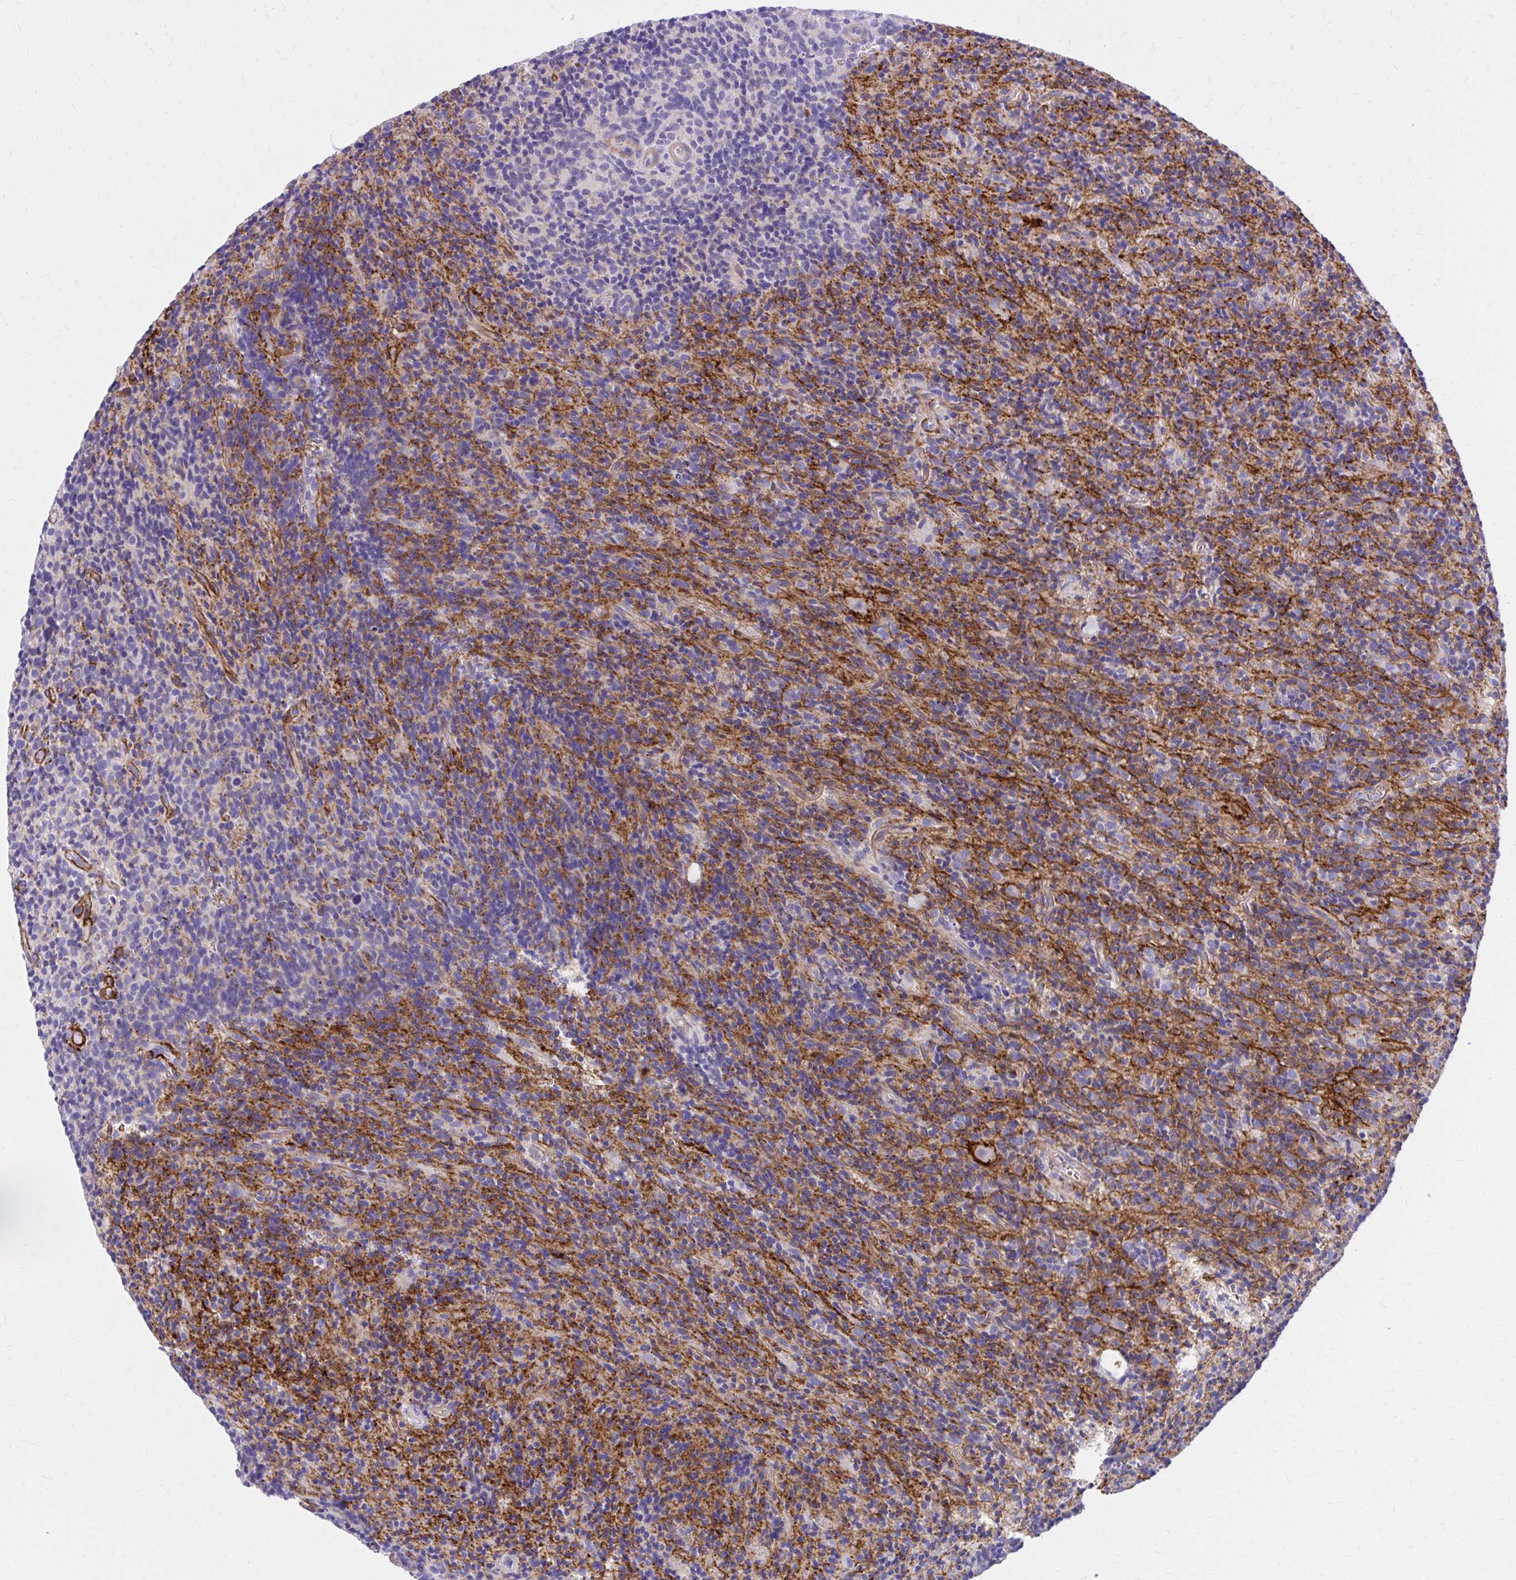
{"staining": {"intensity": "negative", "quantity": "none", "location": "none"}, "tissue": "glioma", "cell_type": "Tumor cells", "image_type": "cancer", "snomed": [{"axis": "morphology", "description": "Glioma, malignant, High grade"}, {"axis": "topography", "description": "Brain"}], "caption": "An image of glioma stained for a protein demonstrates no brown staining in tumor cells. (DAB immunohistochemistry with hematoxylin counter stain).", "gene": "EPB41L1", "patient": {"sex": "male", "age": 76}}